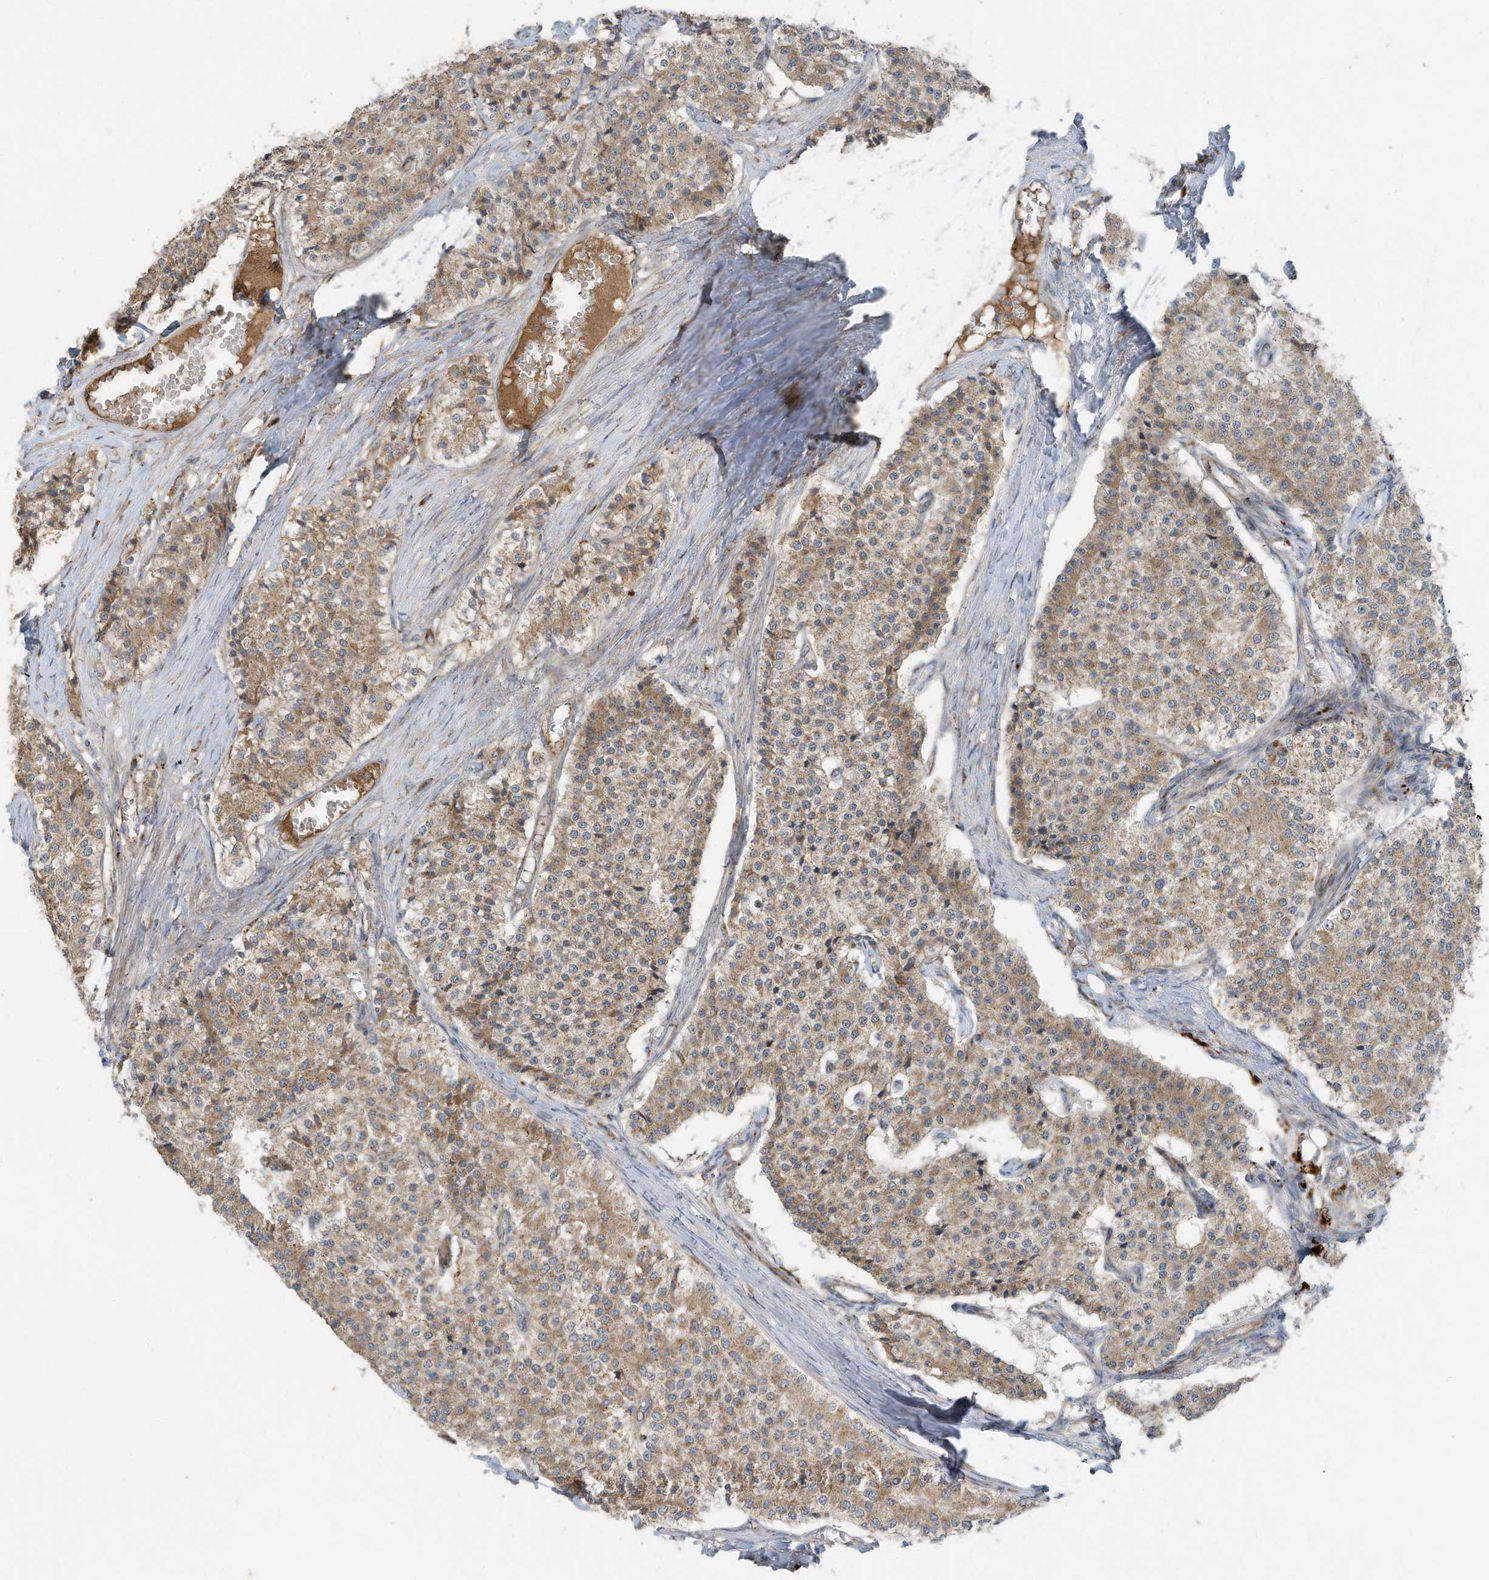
{"staining": {"intensity": "weak", "quantity": ">75%", "location": "cytoplasmic/membranous"}, "tissue": "carcinoid", "cell_type": "Tumor cells", "image_type": "cancer", "snomed": [{"axis": "morphology", "description": "Carcinoid, malignant, NOS"}, {"axis": "topography", "description": "Colon"}], "caption": "High-magnification brightfield microscopy of carcinoid (malignant) stained with DAB (brown) and counterstained with hematoxylin (blue). tumor cells exhibit weak cytoplasmic/membranous positivity is present in approximately>75% of cells.", "gene": "C2orf74", "patient": {"sex": "female", "age": 52}}